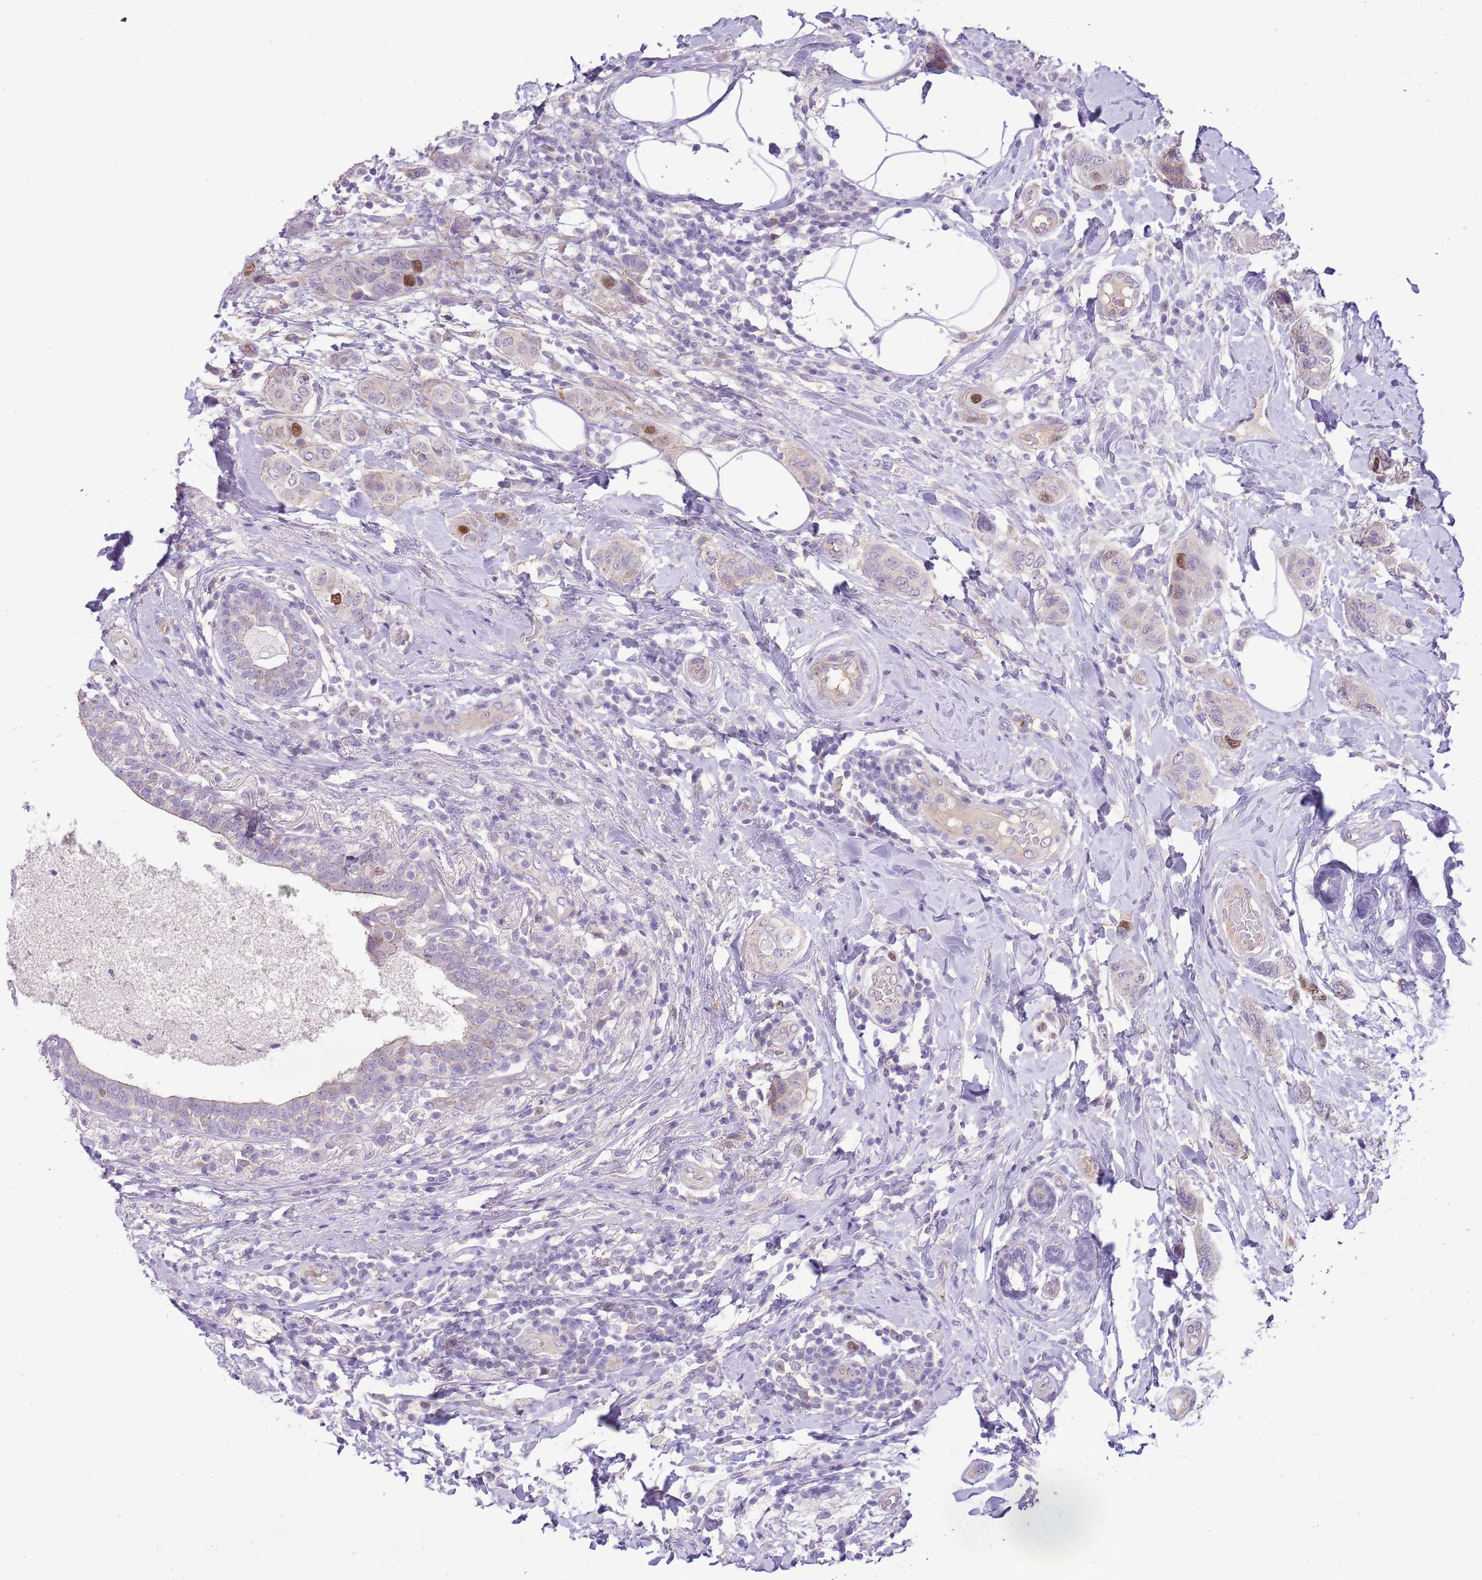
{"staining": {"intensity": "moderate", "quantity": "<25%", "location": "nuclear"}, "tissue": "breast cancer", "cell_type": "Tumor cells", "image_type": "cancer", "snomed": [{"axis": "morphology", "description": "Lobular carcinoma"}, {"axis": "topography", "description": "Breast"}], "caption": "Immunohistochemistry staining of breast cancer (lobular carcinoma), which shows low levels of moderate nuclear staining in about <25% of tumor cells indicating moderate nuclear protein expression. The staining was performed using DAB (brown) for protein detection and nuclei were counterstained in hematoxylin (blue).", "gene": "FBRSL1", "patient": {"sex": "female", "age": 51}}